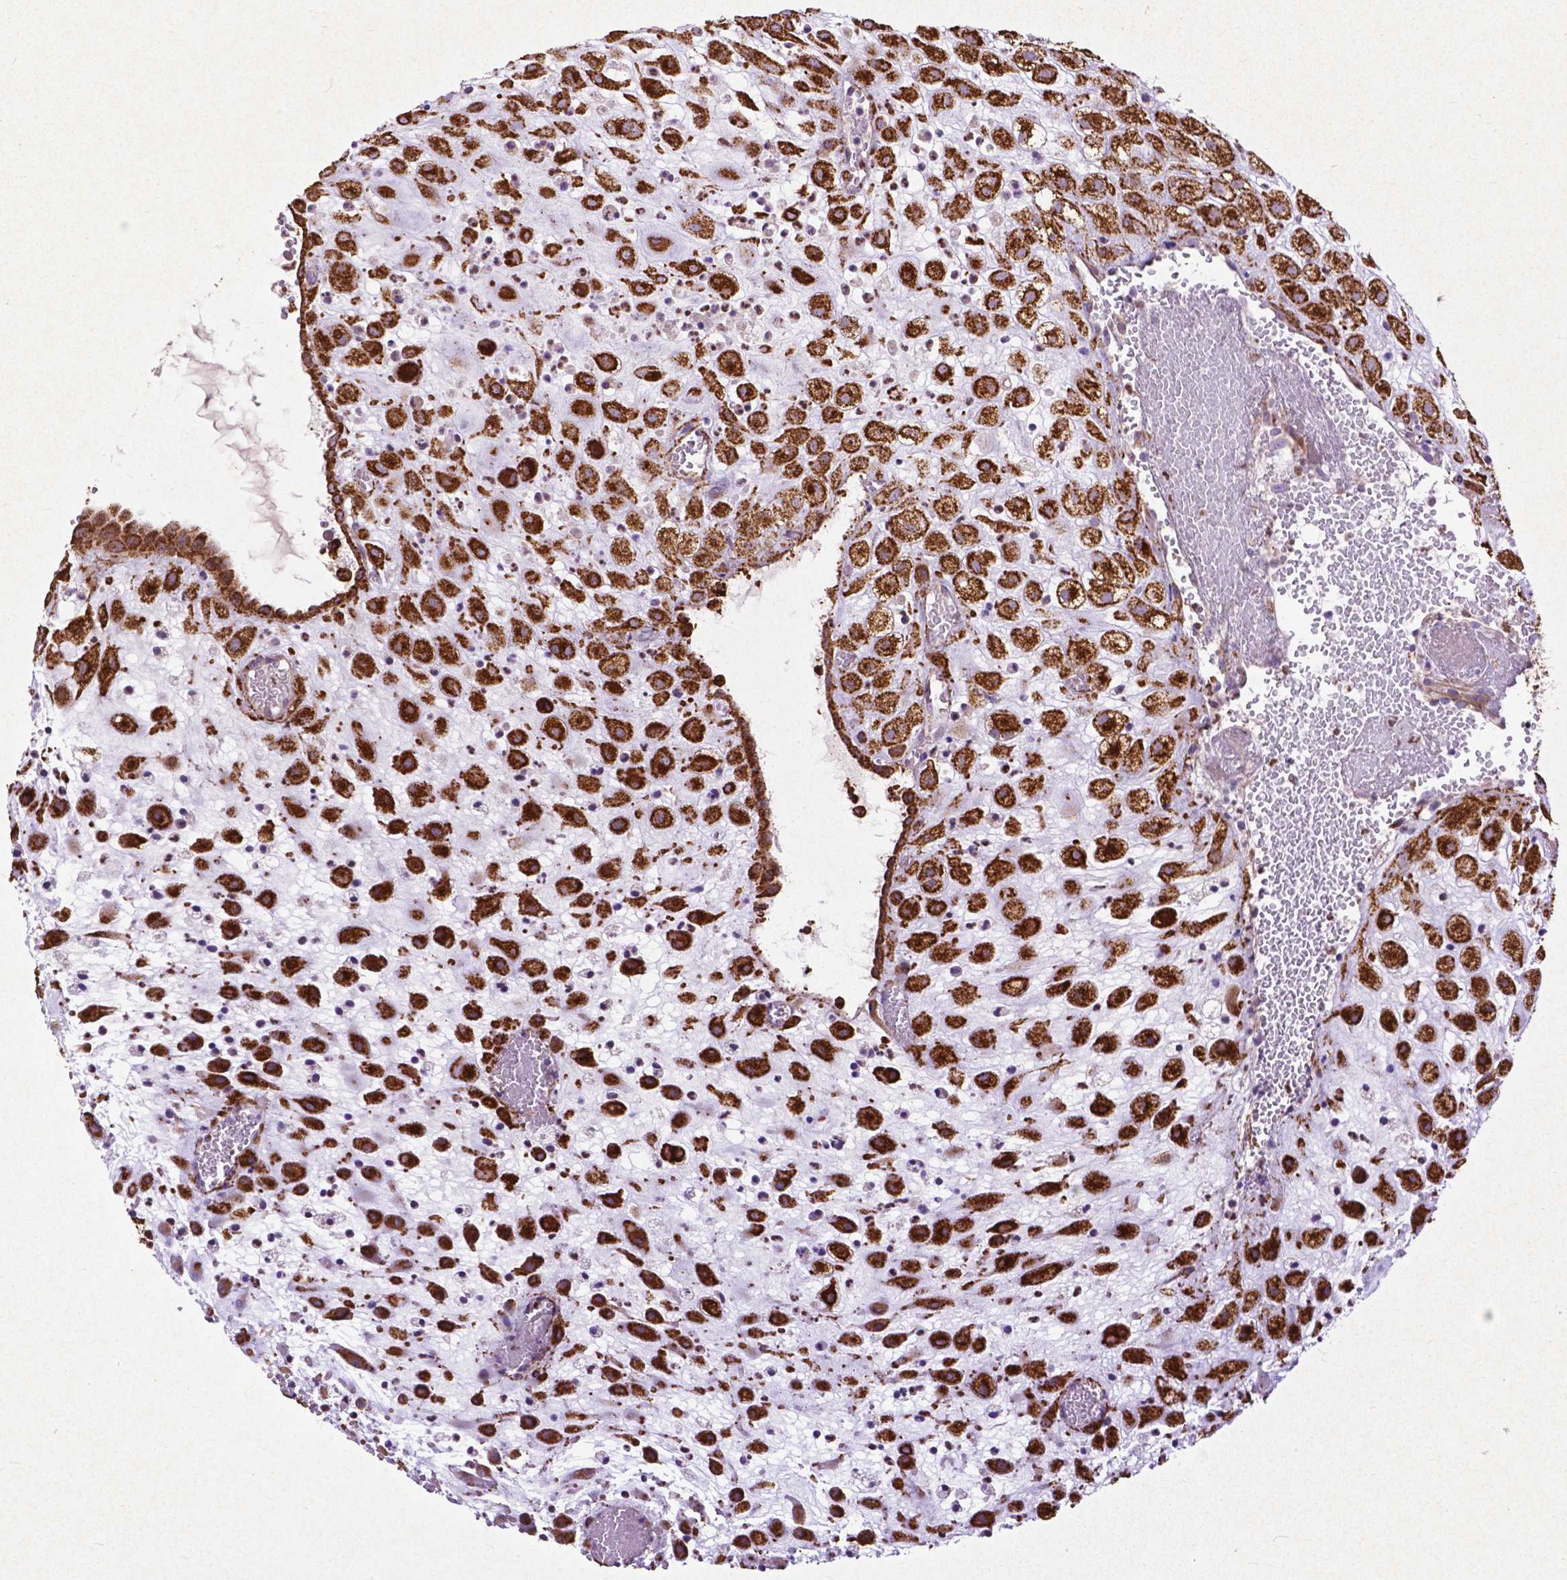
{"staining": {"intensity": "strong", "quantity": ">75%", "location": "cytoplasmic/membranous"}, "tissue": "placenta", "cell_type": "Decidual cells", "image_type": "normal", "snomed": [{"axis": "morphology", "description": "Normal tissue, NOS"}, {"axis": "topography", "description": "Placenta"}], "caption": "The micrograph demonstrates staining of normal placenta, revealing strong cytoplasmic/membranous protein expression (brown color) within decidual cells.", "gene": "THEGL", "patient": {"sex": "female", "age": 24}}